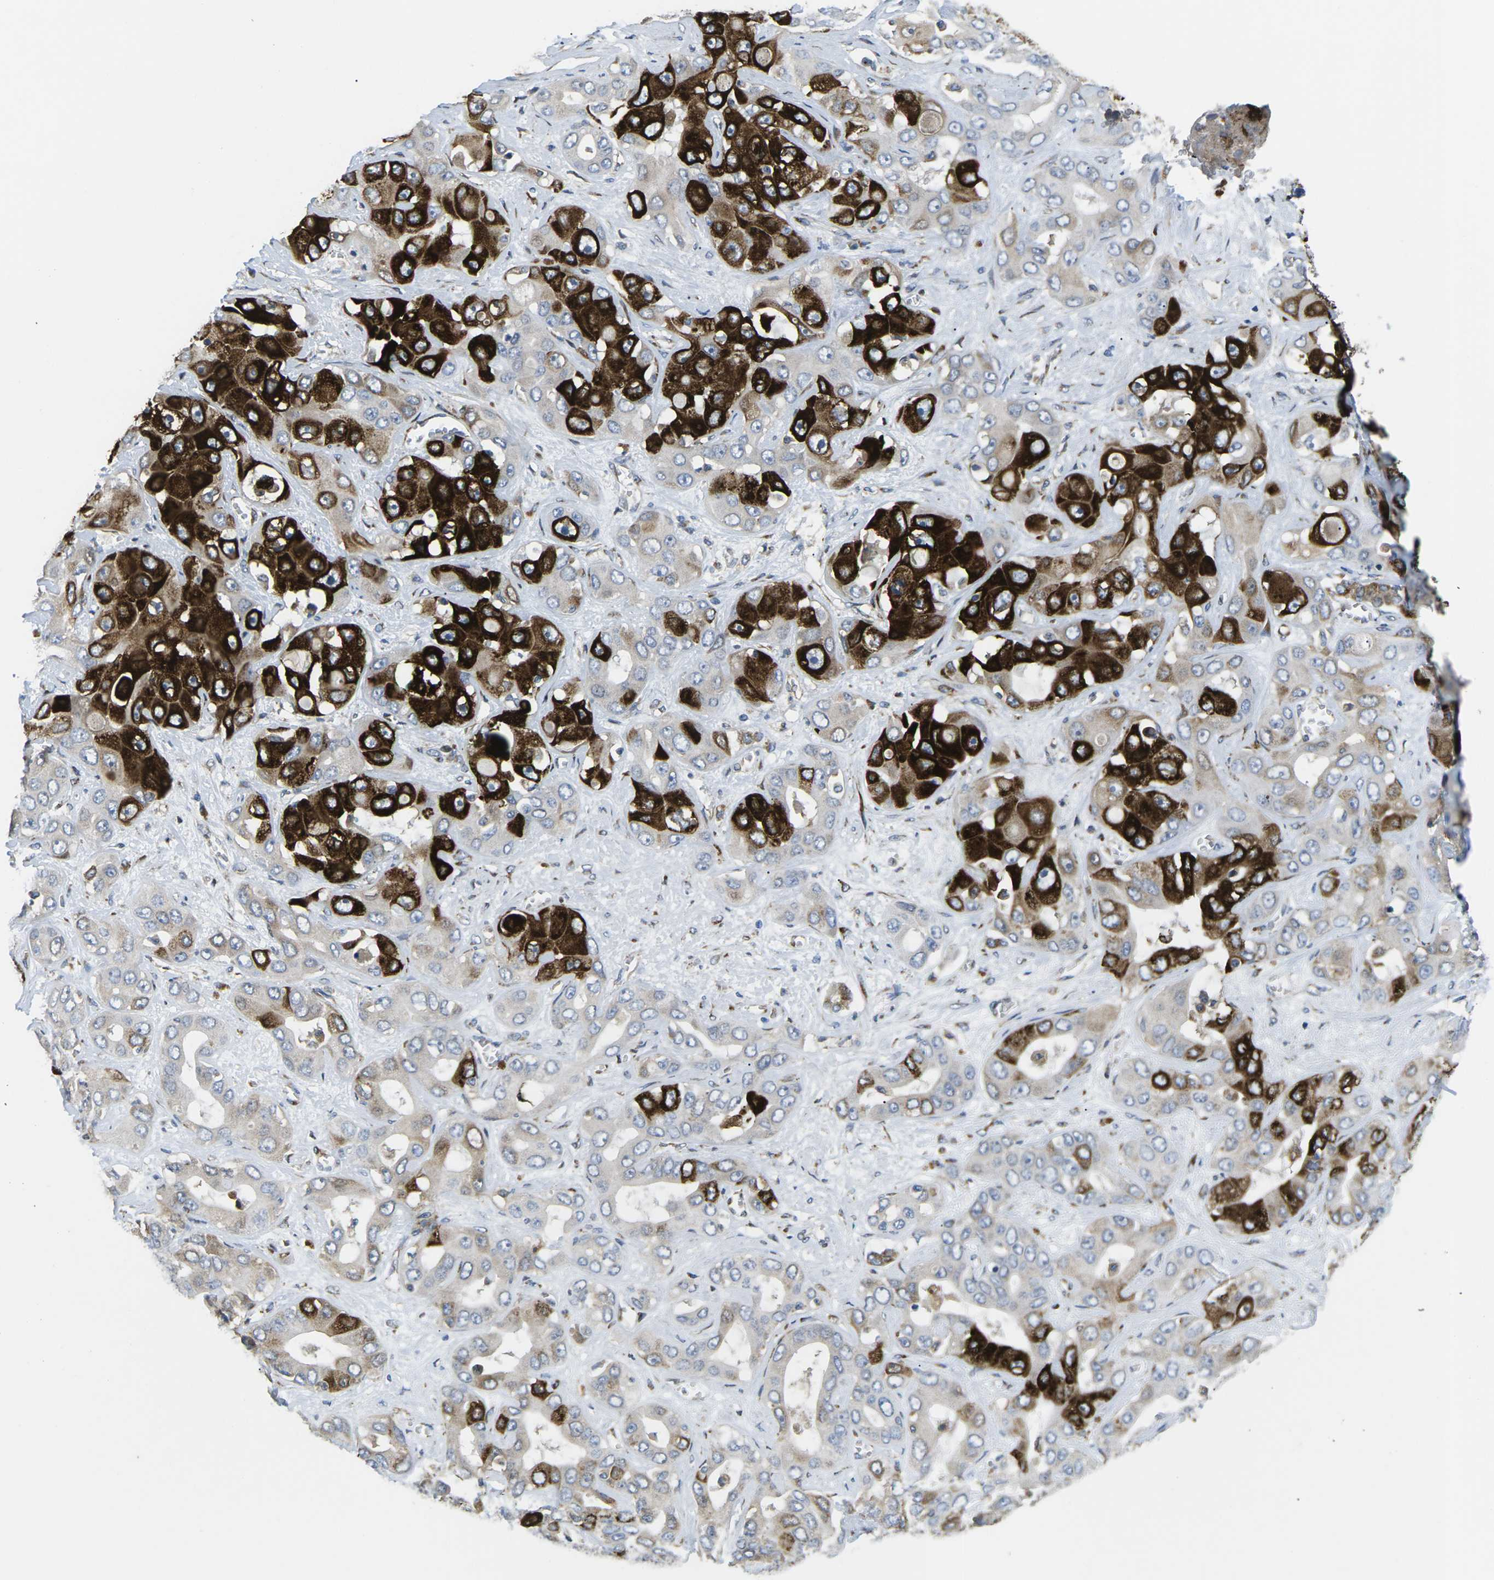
{"staining": {"intensity": "strong", "quantity": "25%-75%", "location": "cytoplasmic/membranous"}, "tissue": "liver cancer", "cell_type": "Tumor cells", "image_type": "cancer", "snomed": [{"axis": "morphology", "description": "Cholangiocarcinoma"}, {"axis": "topography", "description": "Liver"}], "caption": "Immunohistochemistry staining of liver cholangiocarcinoma, which reveals high levels of strong cytoplasmic/membranous expression in about 25%-75% of tumor cells indicating strong cytoplasmic/membranous protein positivity. The staining was performed using DAB (3,3'-diaminobenzidine) (brown) for protein detection and nuclei were counterstained in hematoxylin (blue).", "gene": "PDZD8", "patient": {"sex": "female", "age": 52}}